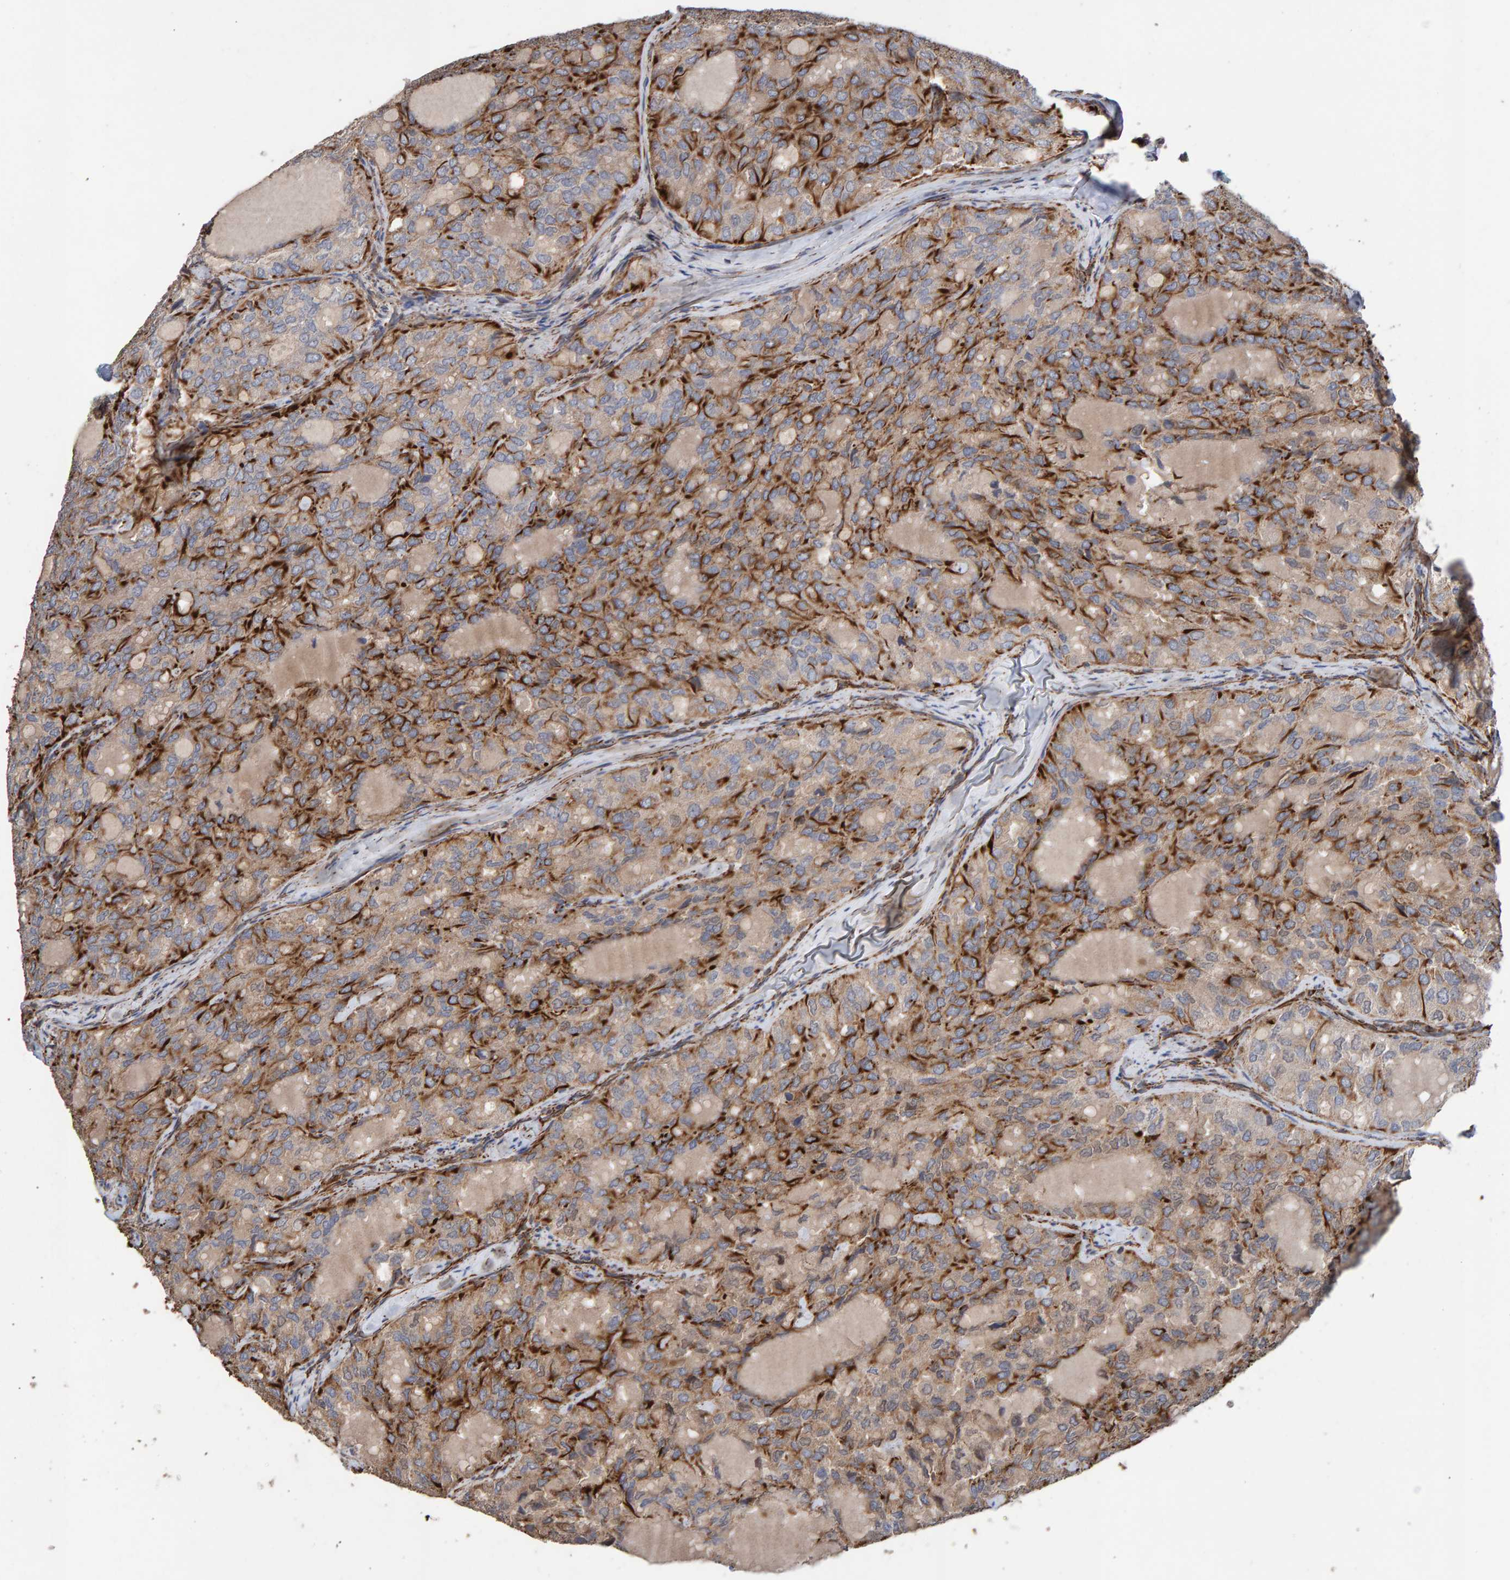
{"staining": {"intensity": "moderate", "quantity": ">75%", "location": "cytoplasmic/membranous"}, "tissue": "thyroid cancer", "cell_type": "Tumor cells", "image_type": "cancer", "snomed": [{"axis": "morphology", "description": "Follicular adenoma carcinoma, NOS"}, {"axis": "topography", "description": "Thyroid gland"}], "caption": "Human thyroid cancer (follicular adenoma carcinoma) stained for a protein (brown) demonstrates moderate cytoplasmic/membranous positive staining in approximately >75% of tumor cells.", "gene": "ZNF347", "patient": {"sex": "male", "age": 75}}